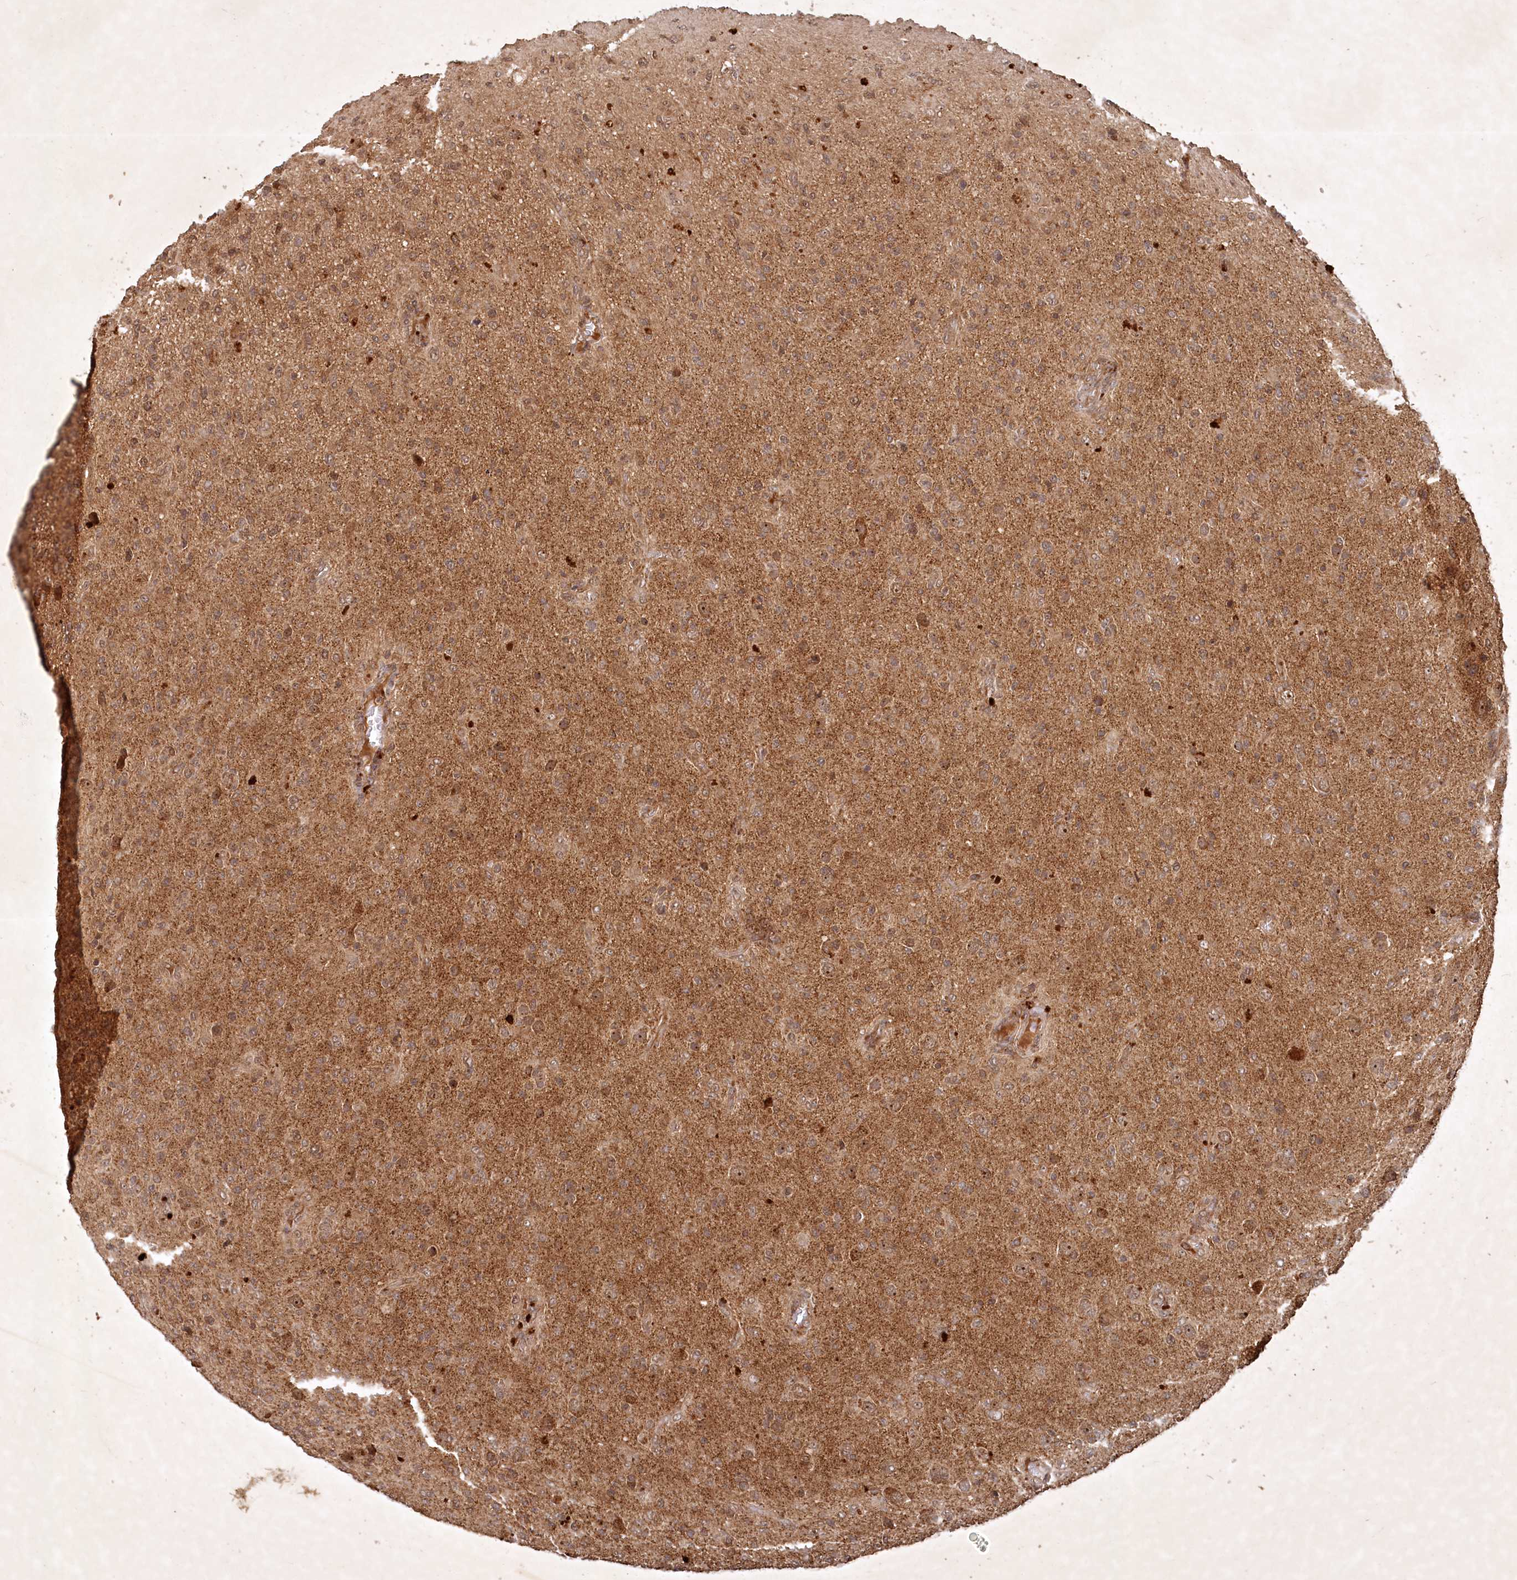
{"staining": {"intensity": "moderate", "quantity": ">75%", "location": "cytoplasmic/membranous"}, "tissue": "glioma", "cell_type": "Tumor cells", "image_type": "cancer", "snomed": [{"axis": "morphology", "description": "Glioma, malignant, High grade"}, {"axis": "topography", "description": "Brain"}], "caption": "Tumor cells display moderate cytoplasmic/membranous positivity in about >75% of cells in glioma.", "gene": "UNC93A", "patient": {"sex": "female", "age": 57}}